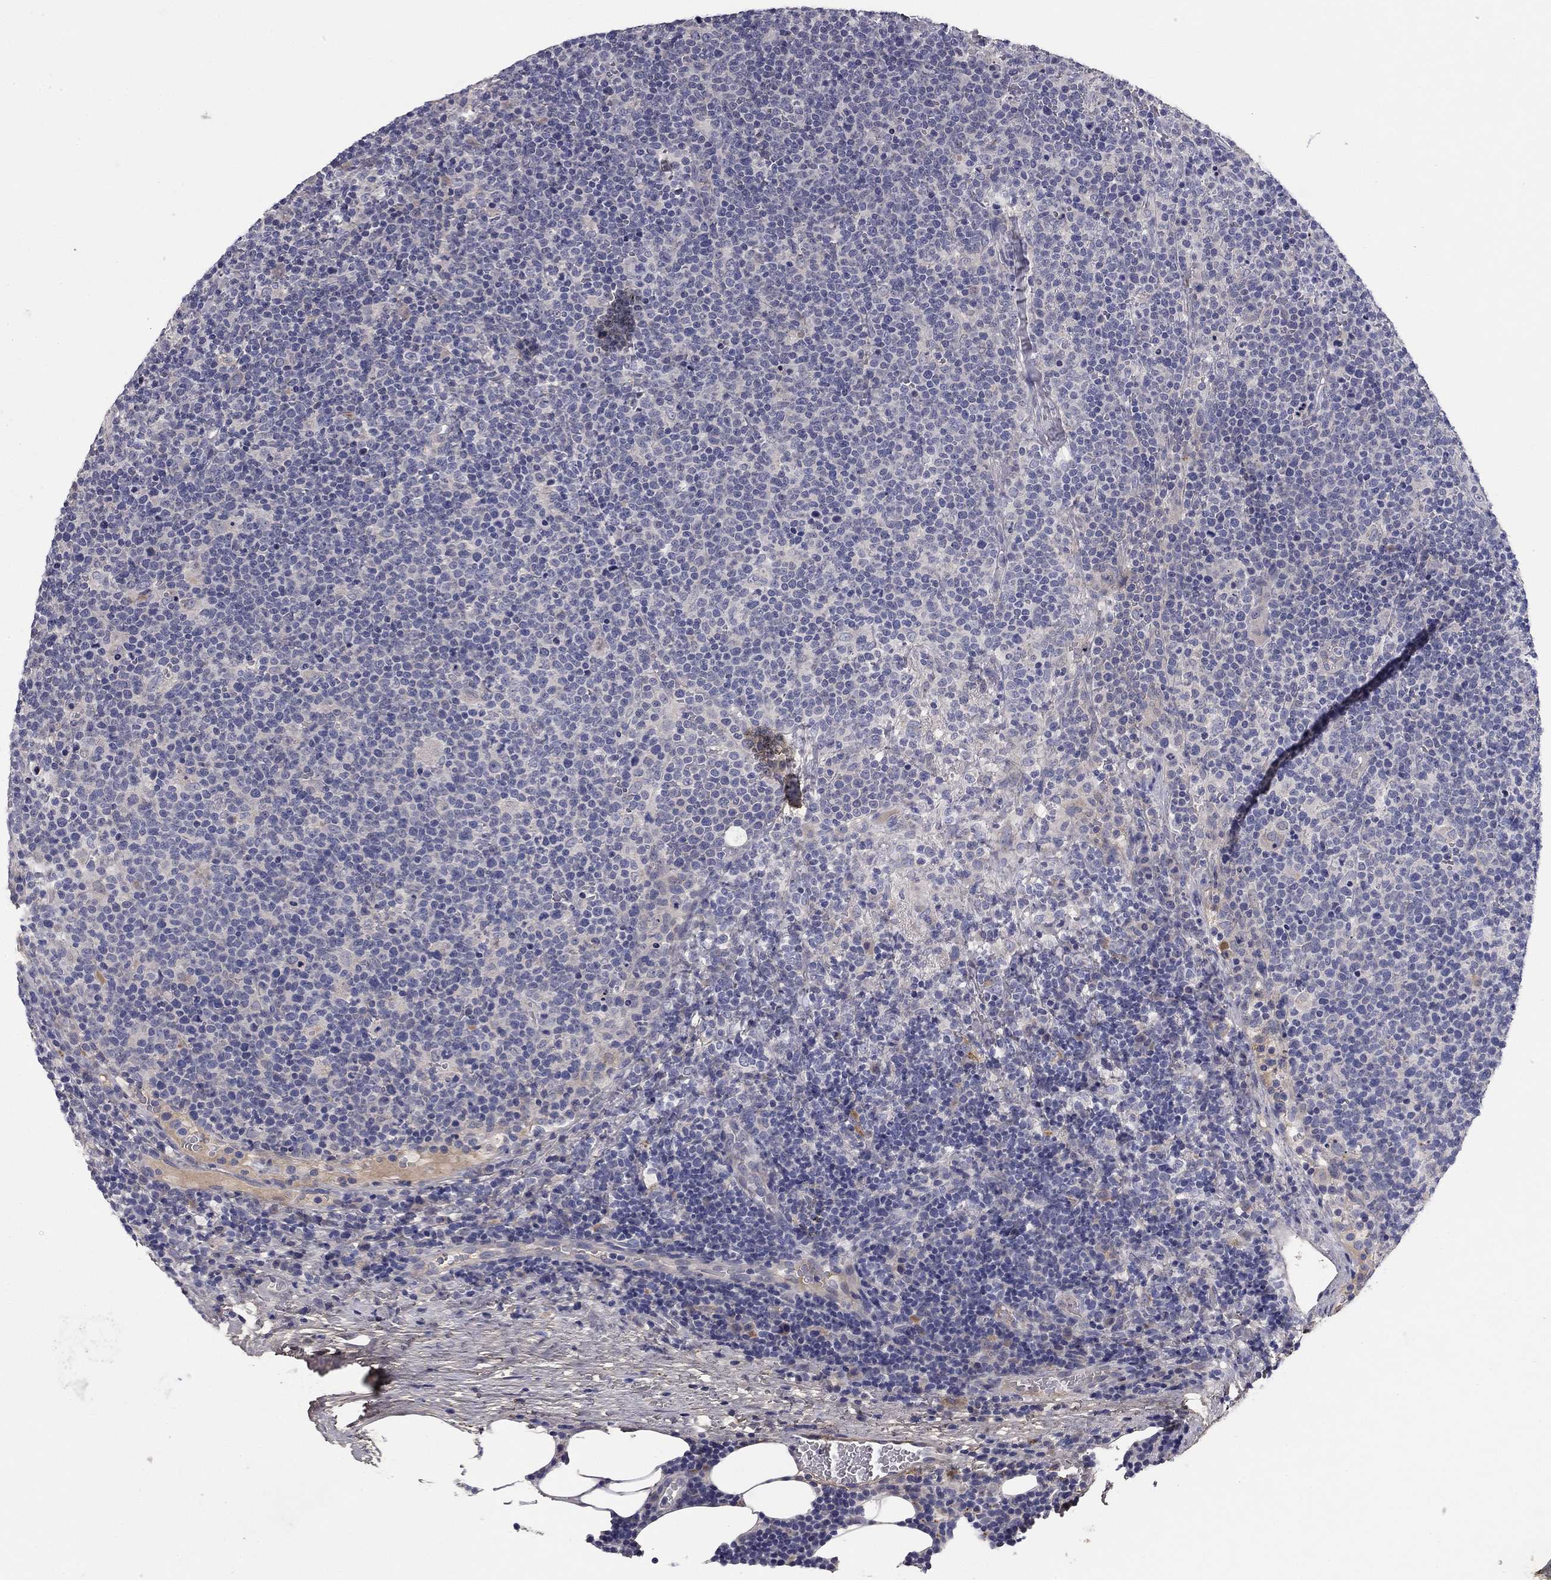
{"staining": {"intensity": "negative", "quantity": "none", "location": "none"}, "tissue": "lymphoma", "cell_type": "Tumor cells", "image_type": "cancer", "snomed": [{"axis": "morphology", "description": "Malignant lymphoma, non-Hodgkin's type, High grade"}, {"axis": "topography", "description": "Lymph node"}], "caption": "Immunohistochemistry histopathology image of neoplastic tissue: human high-grade malignant lymphoma, non-Hodgkin's type stained with DAB (3,3'-diaminobenzidine) reveals no significant protein positivity in tumor cells.", "gene": "COL2A1", "patient": {"sex": "male", "age": 61}}